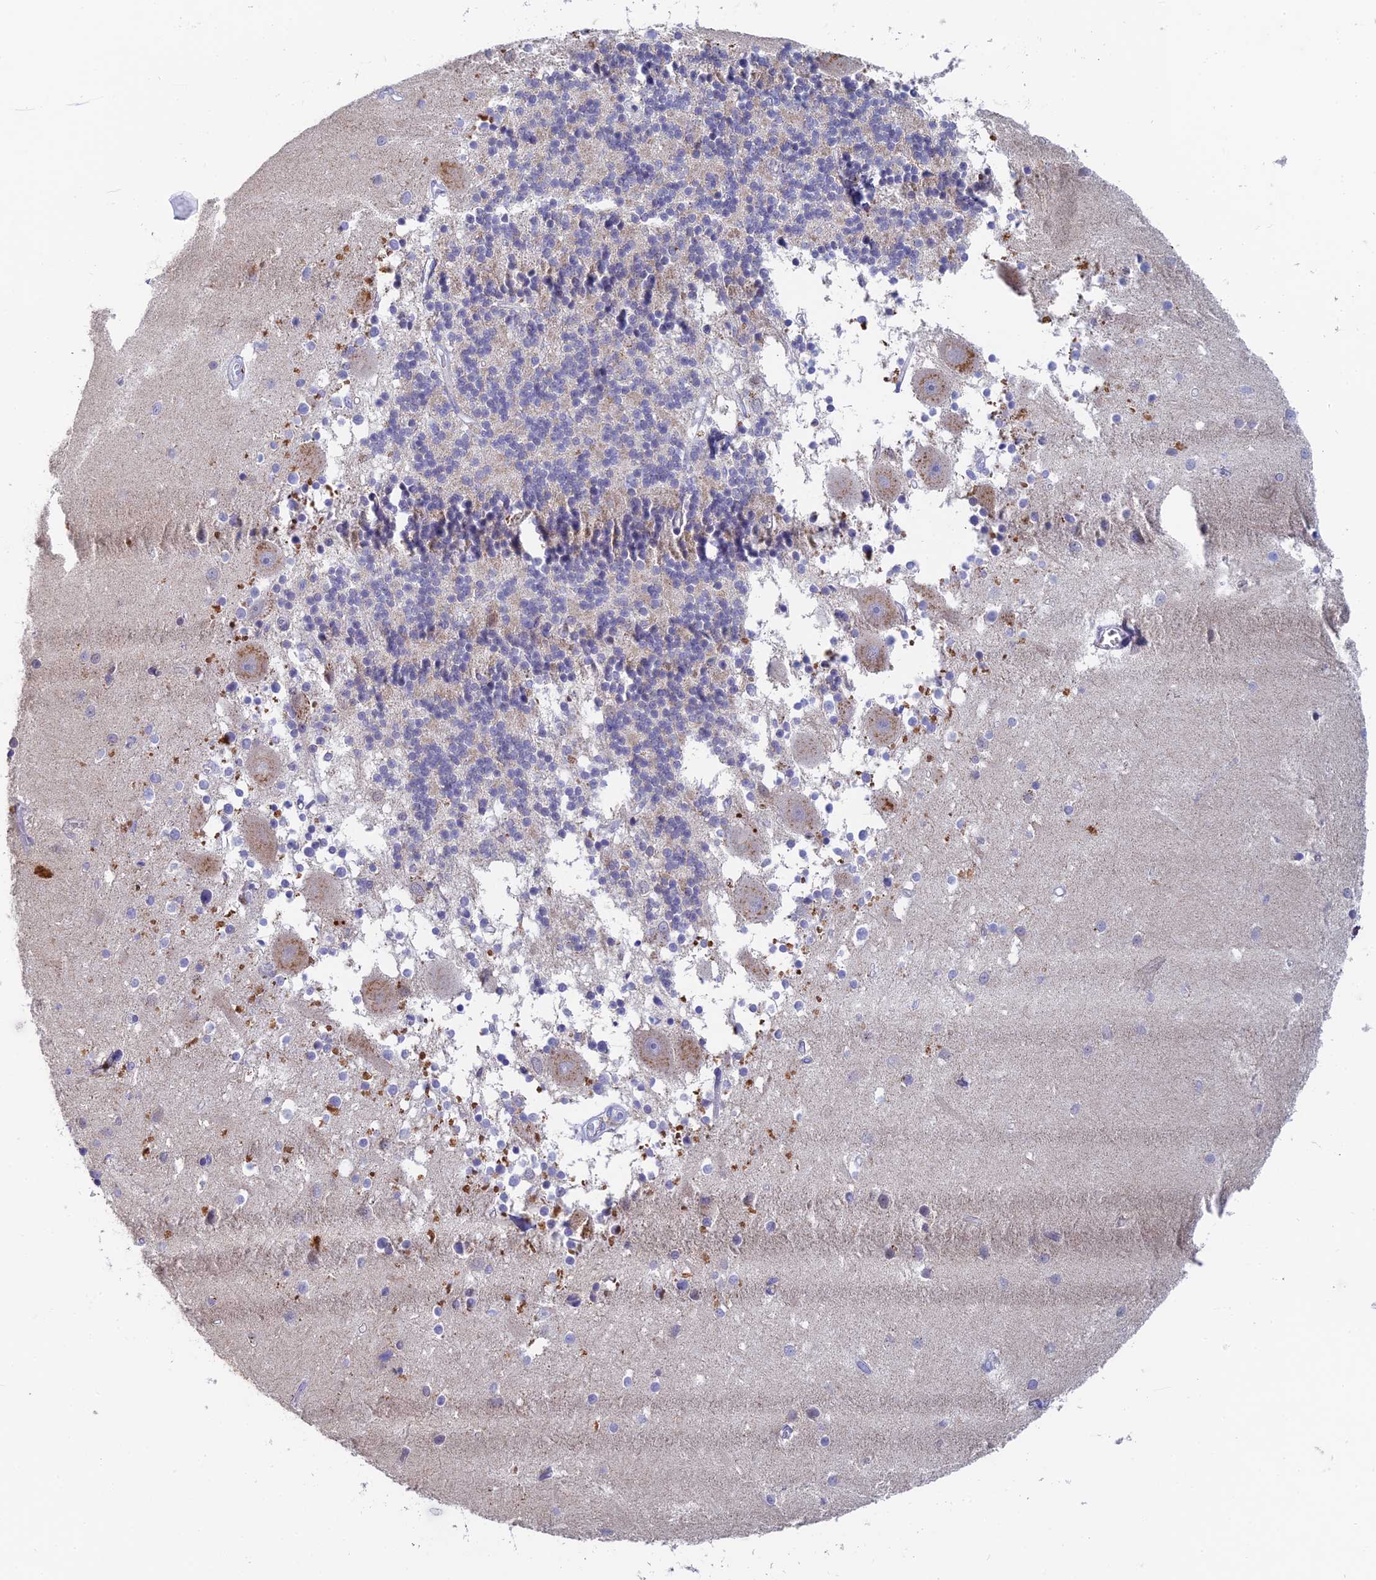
{"staining": {"intensity": "negative", "quantity": "none", "location": "none"}, "tissue": "cerebellum", "cell_type": "Cells in granular layer", "image_type": "normal", "snomed": [{"axis": "morphology", "description": "Normal tissue, NOS"}, {"axis": "topography", "description": "Cerebellum"}], "caption": "Immunohistochemistry (IHC) of benign human cerebellum shows no expression in cells in granular layer. Nuclei are stained in blue.", "gene": "REXO5", "patient": {"sex": "male", "age": 54}}